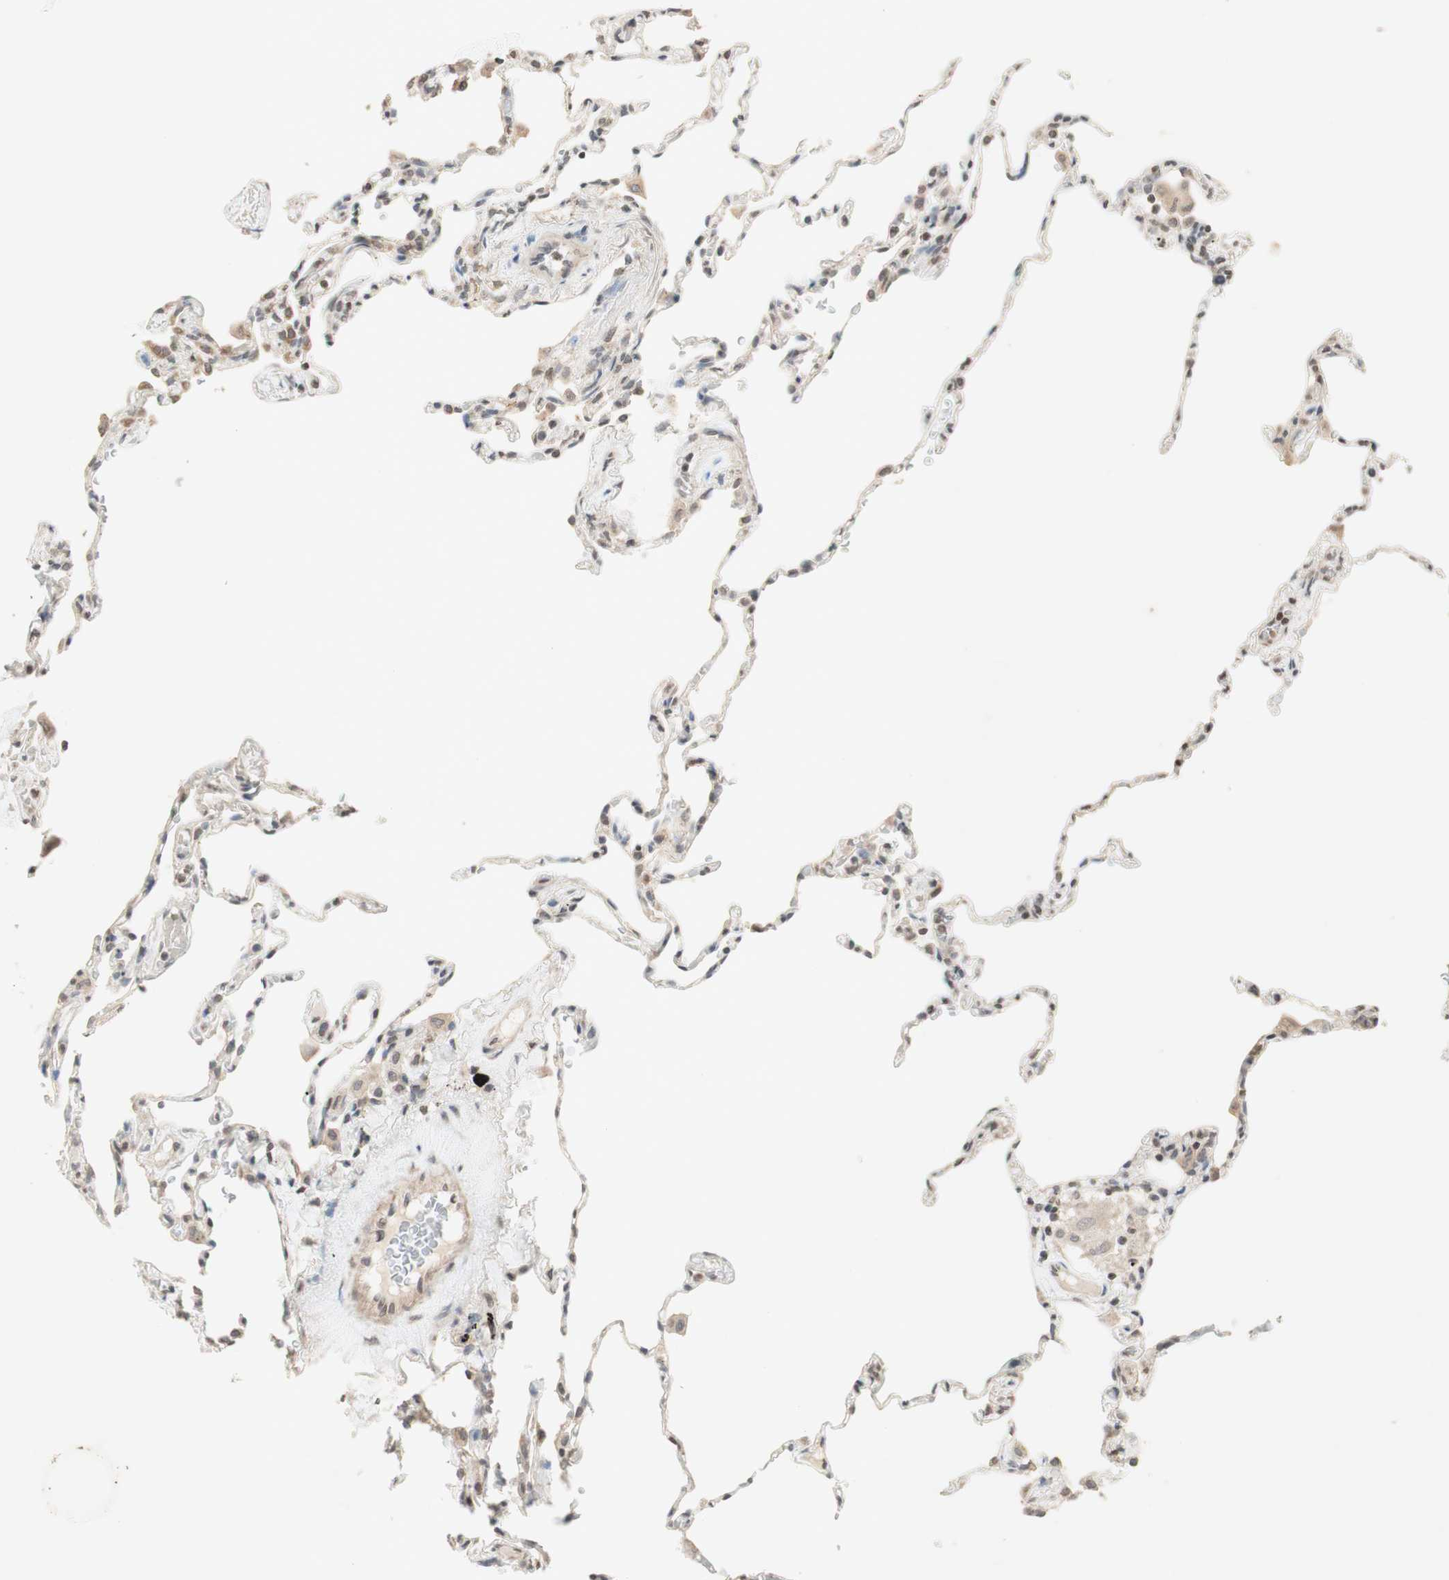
{"staining": {"intensity": "weak", "quantity": "<25%", "location": "cytoplasmic/membranous"}, "tissue": "lung", "cell_type": "Alveolar cells", "image_type": "normal", "snomed": [{"axis": "morphology", "description": "Normal tissue, NOS"}, {"axis": "topography", "description": "Lung"}], "caption": "Immunohistochemical staining of normal lung exhibits no significant expression in alveolar cells. (DAB (3,3'-diaminobenzidine) IHC with hematoxylin counter stain).", "gene": "GLI1", "patient": {"sex": "male", "age": 59}}